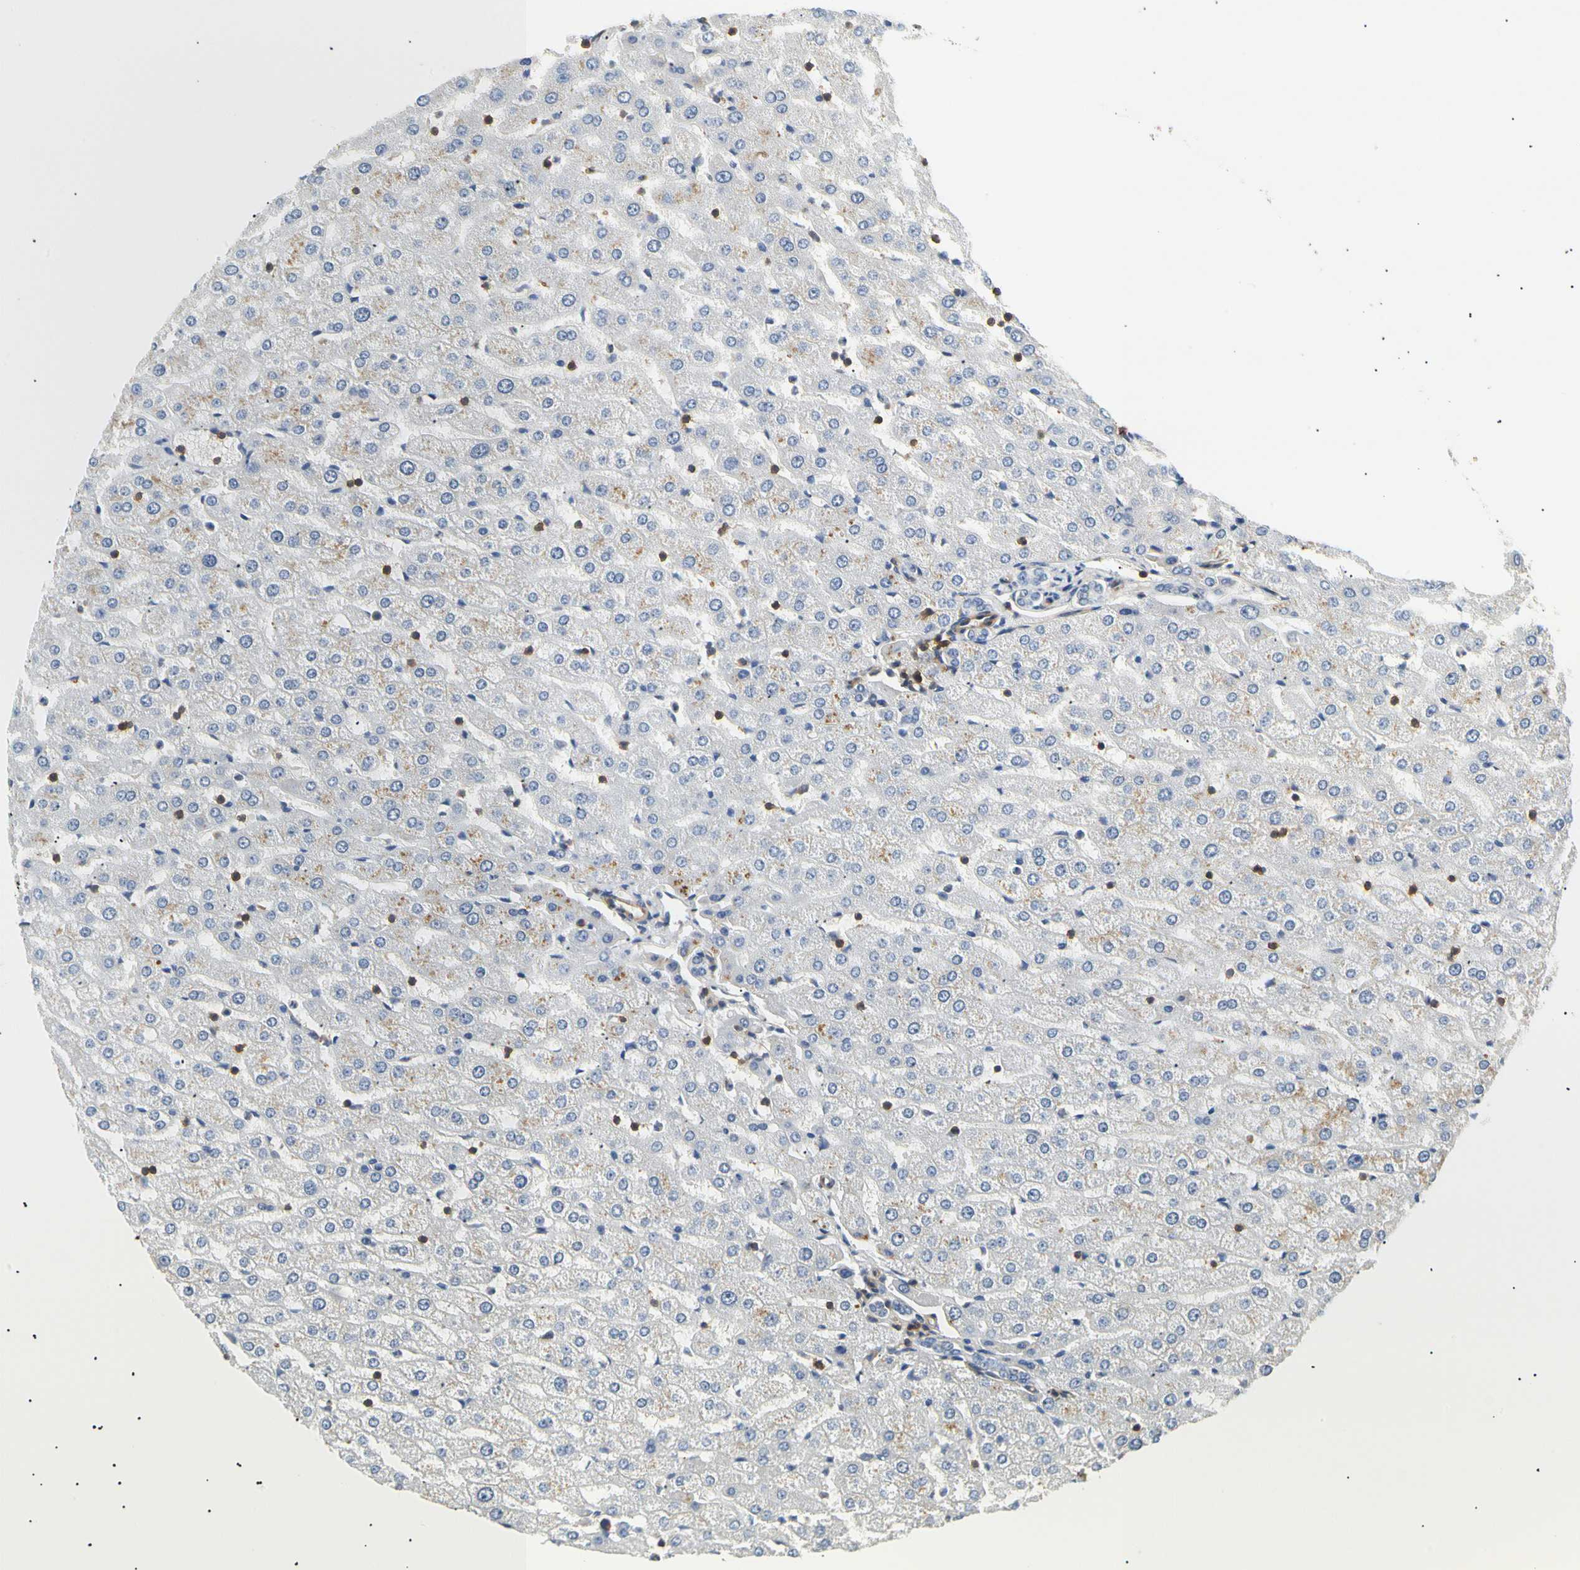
{"staining": {"intensity": "negative", "quantity": "none", "location": "none"}, "tissue": "liver", "cell_type": "Cholangiocytes", "image_type": "normal", "snomed": [{"axis": "morphology", "description": "Normal tissue, NOS"}, {"axis": "morphology", "description": "Fibrosis, NOS"}, {"axis": "topography", "description": "Liver"}], "caption": "A high-resolution image shows immunohistochemistry staining of benign liver, which reveals no significant expression in cholangiocytes.", "gene": "TNFRSF18", "patient": {"sex": "female", "age": 29}}